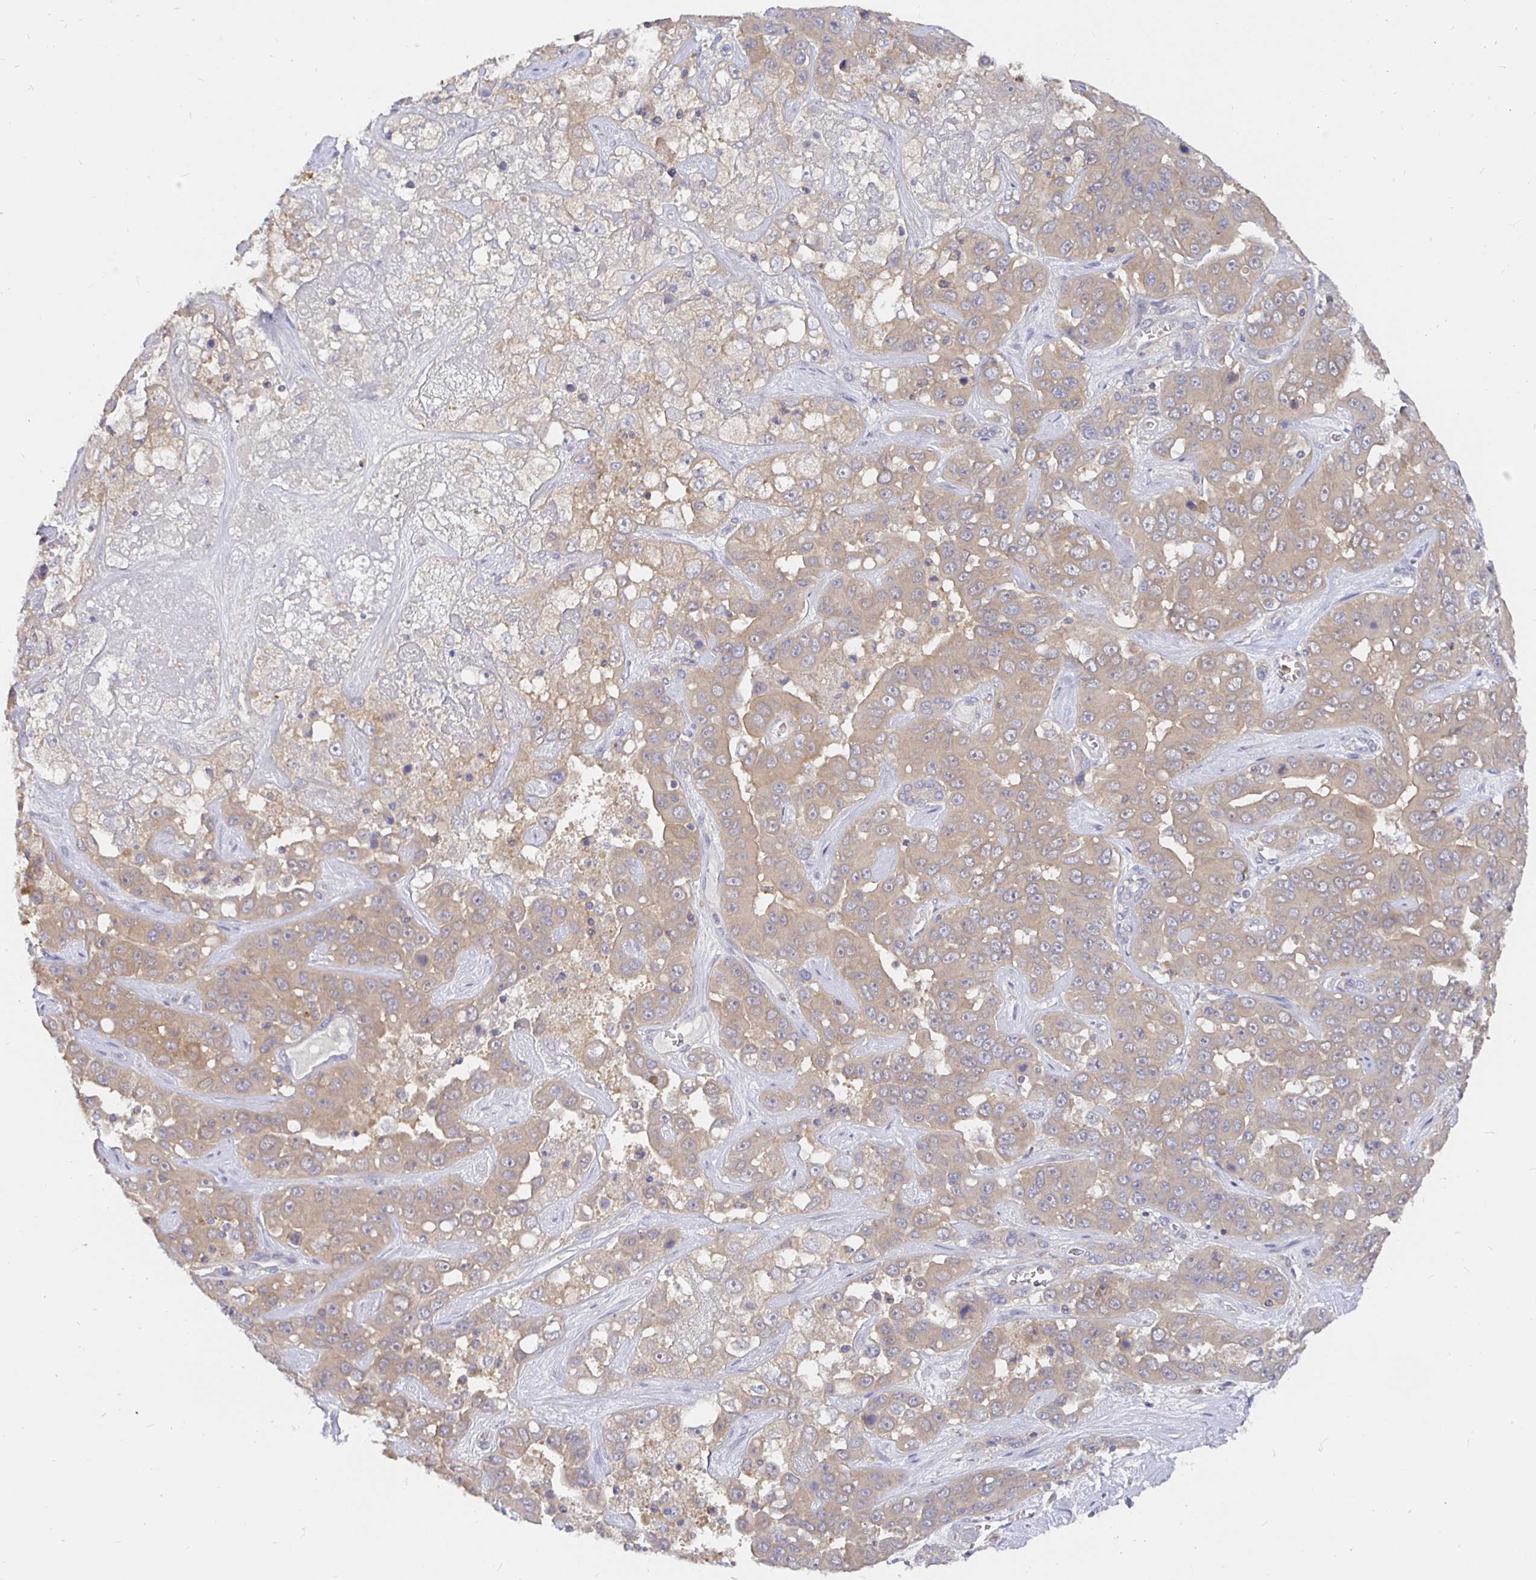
{"staining": {"intensity": "weak", "quantity": ">75%", "location": "cytoplasmic/membranous"}, "tissue": "liver cancer", "cell_type": "Tumor cells", "image_type": "cancer", "snomed": [{"axis": "morphology", "description": "Cholangiocarcinoma"}, {"axis": "topography", "description": "Liver"}], "caption": "DAB (3,3'-diaminobenzidine) immunohistochemical staining of human liver cancer exhibits weak cytoplasmic/membranous protein staining in about >75% of tumor cells. Immunohistochemistry stains the protein of interest in brown and the nuclei are stained blue.", "gene": "KIF21A", "patient": {"sex": "female", "age": 52}}